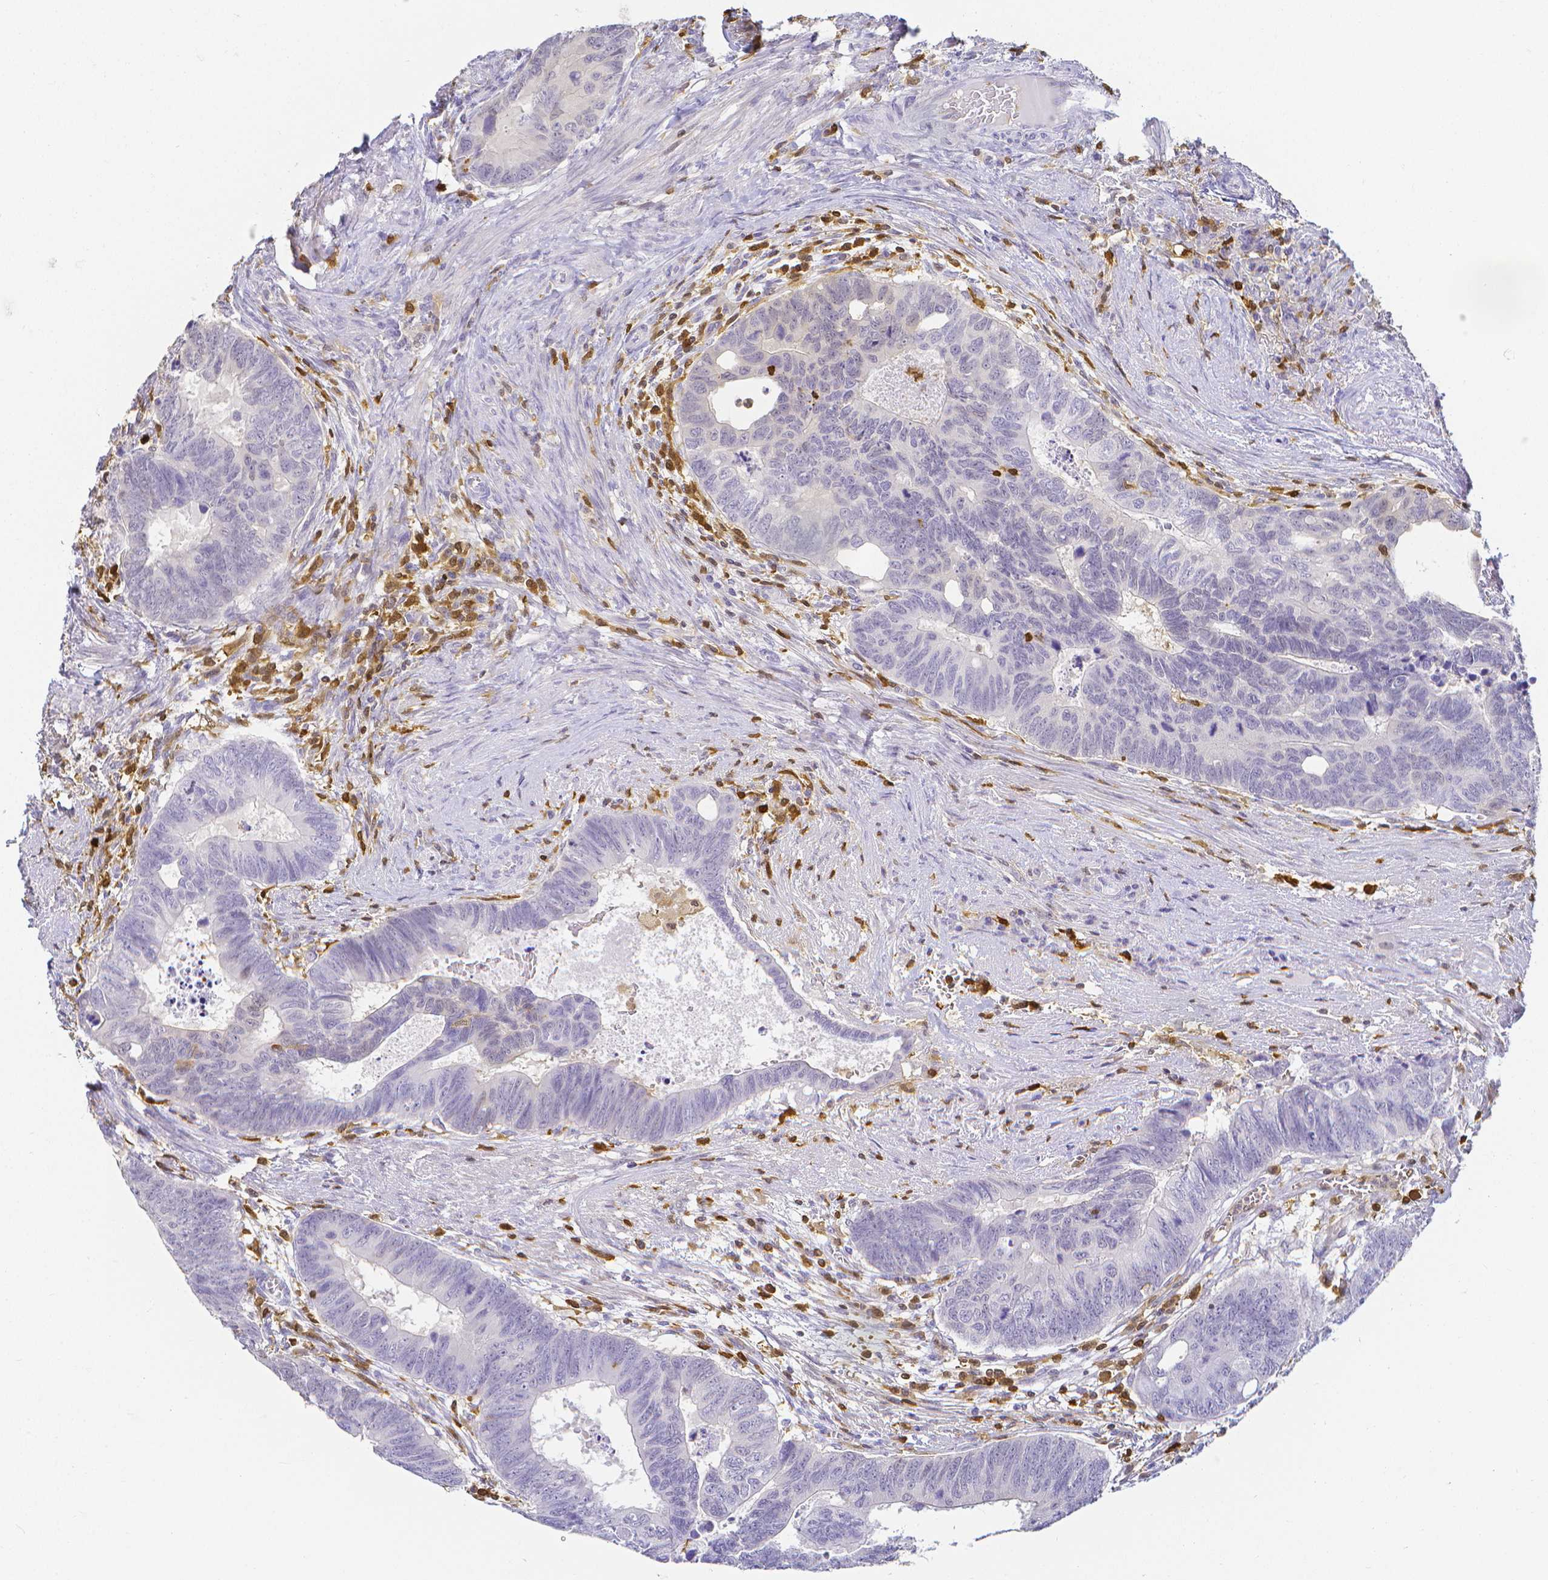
{"staining": {"intensity": "negative", "quantity": "none", "location": "none"}, "tissue": "colorectal cancer", "cell_type": "Tumor cells", "image_type": "cancer", "snomed": [{"axis": "morphology", "description": "Adenocarcinoma, NOS"}, {"axis": "topography", "description": "Colon"}], "caption": "Protein analysis of colorectal cancer (adenocarcinoma) reveals no significant expression in tumor cells.", "gene": "COTL1", "patient": {"sex": "male", "age": 62}}